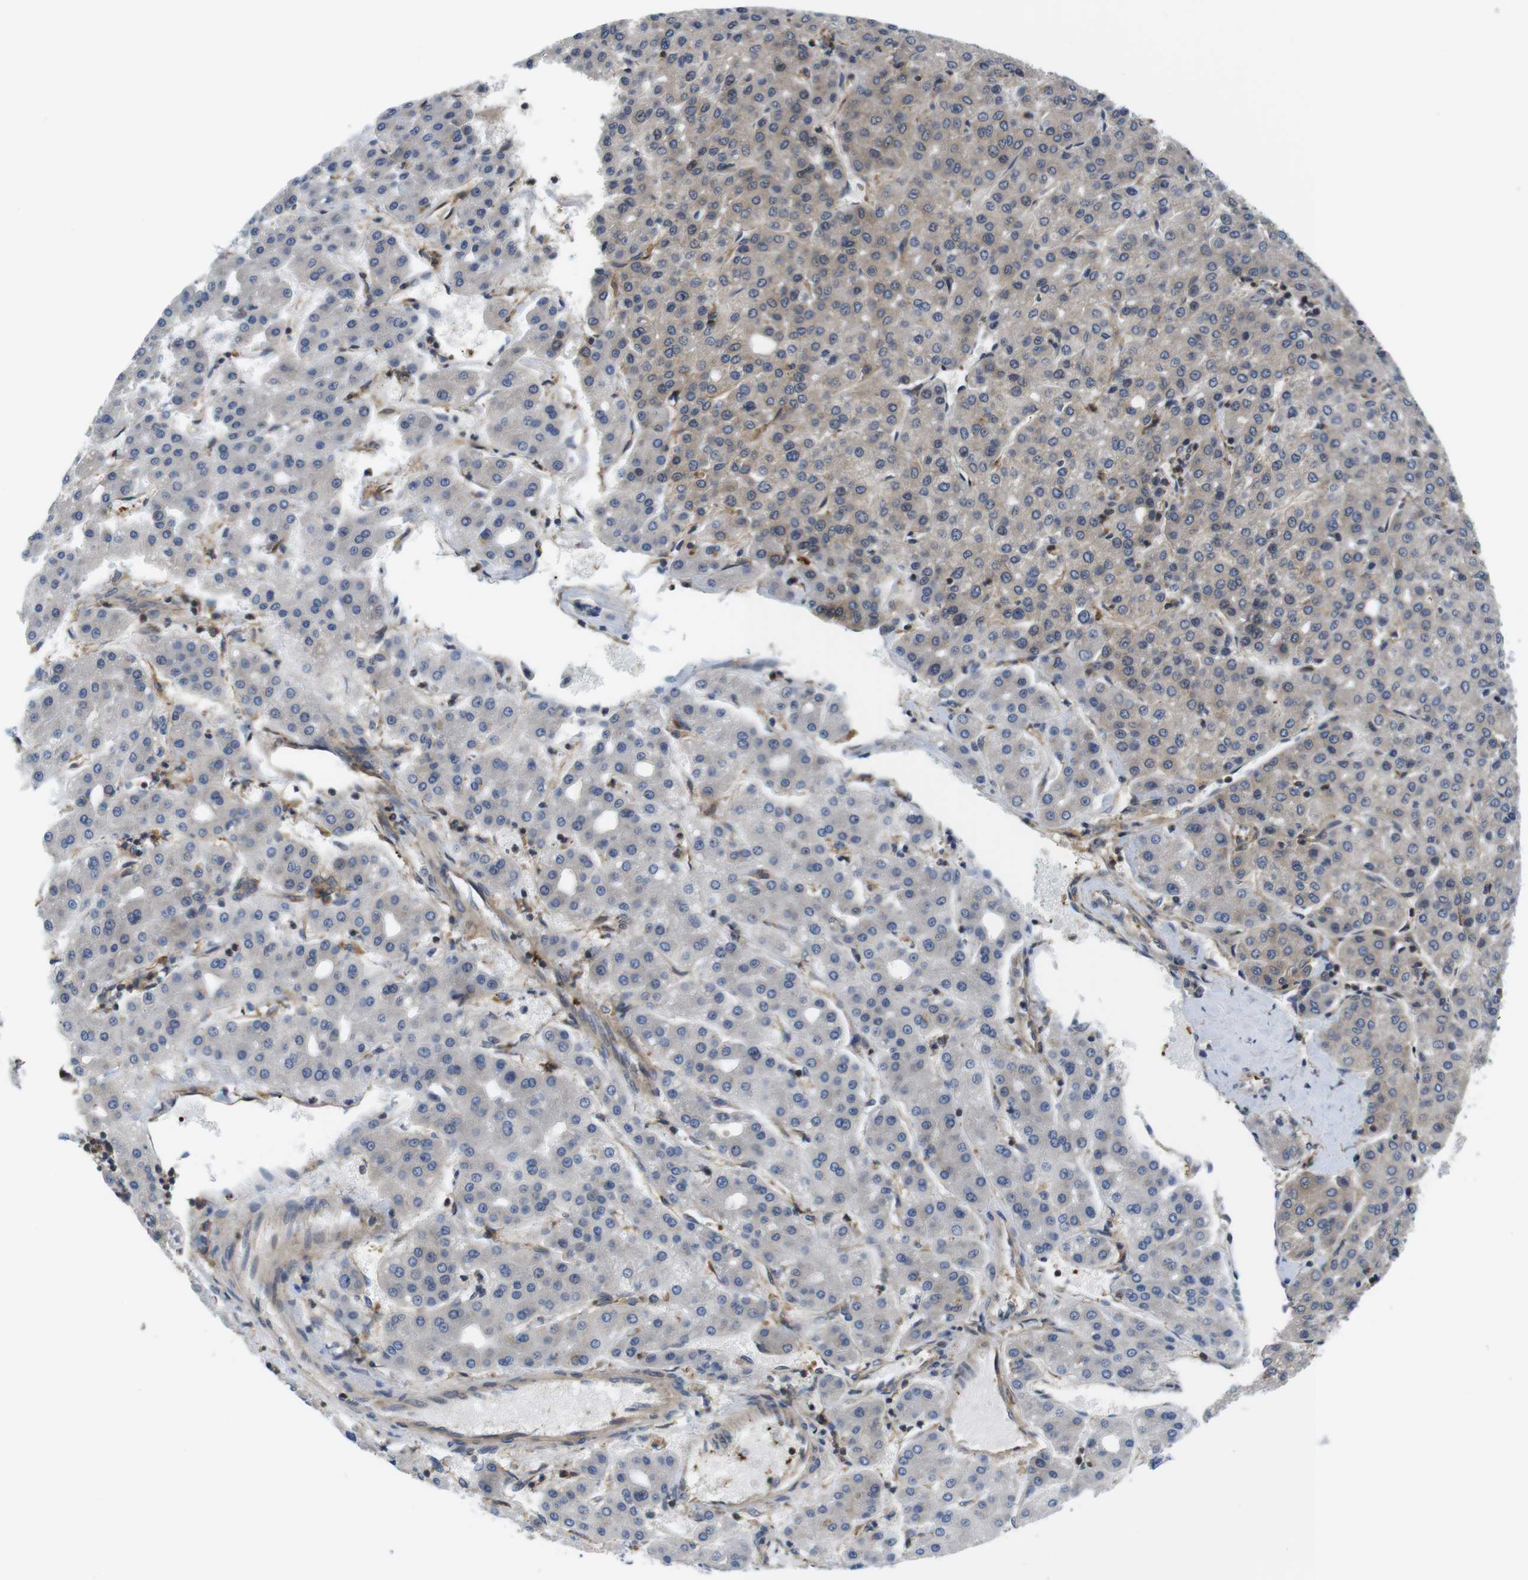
{"staining": {"intensity": "weak", "quantity": "25%-75%", "location": "cytoplasmic/membranous"}, "tissue": "liver cancer", "cell_type": "Tumor cells", "image_type": "cancer", "snomed": [{"axis": "morphology", "description": "Carcinoma, Hepatocellular, NOS"}, {"axis": "topography", "description": "Liver"}], "caption": "Human liver cancer stained for a protein (brown) reveals weak cytoplasmic/membranous positive staining in approximately 25%-75% of tumor cells.", "gene": "HERPUD2", "patient": {"sex": "male", "age": 65}}